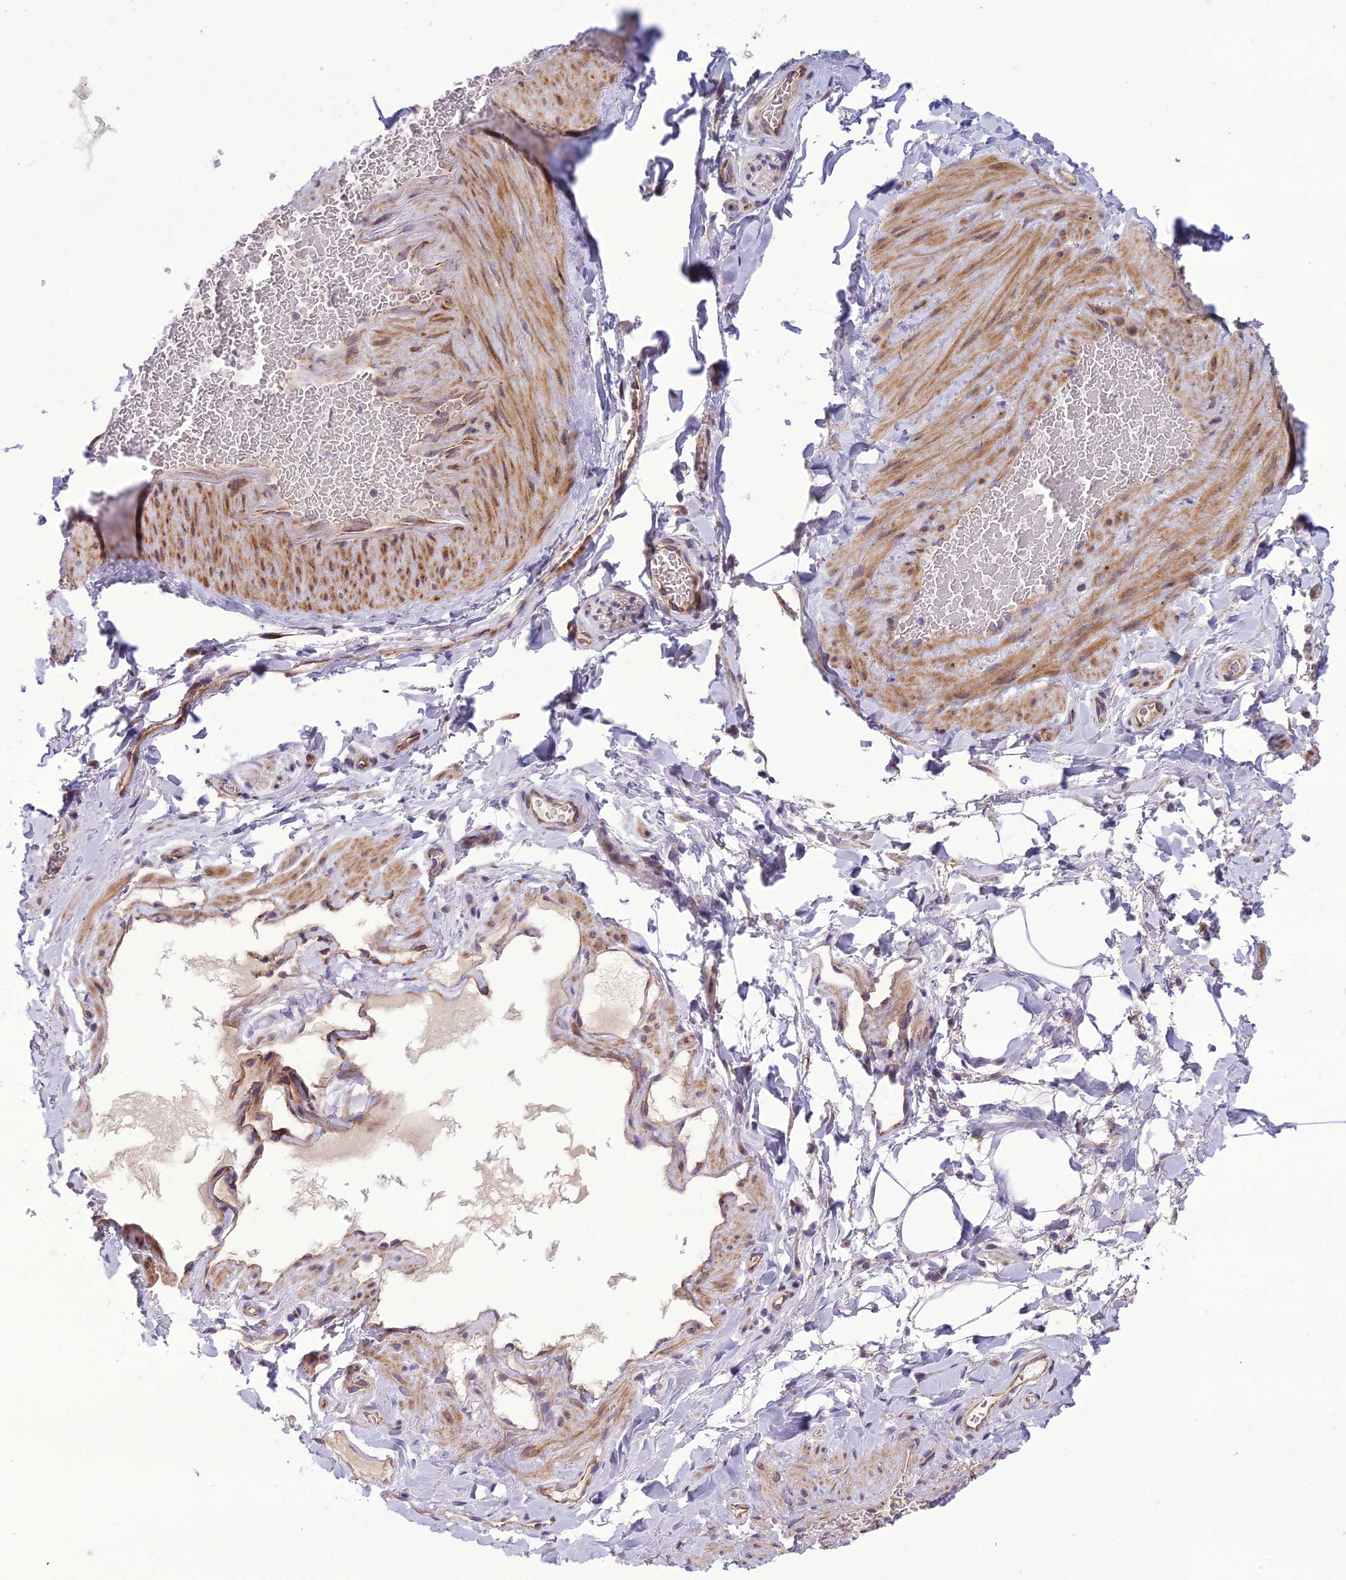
{"staining": {"intensity": "negative", "quantity": "none", "location": "none"}, "tissue": "adipose tissue", "cell_type": "Adipocytes", "image_type": "normal", "snomed": [{"axis": "morphology", "description": "Normal tissue, NOS"}, {"axis": "topography", "description": "Soft tissue"}, {"axis": "topography", "description": "Vascular tissue"}], "caption": "Adipocytes are negative for protein expression in benign human adipose tissue. (Brightfield microscopy of DAB (3,3'-diaminobenzidine) immunohistochemistry at high magnification).", "gene": "NODAL", "patient": {"sex": "male", "age": 54}}